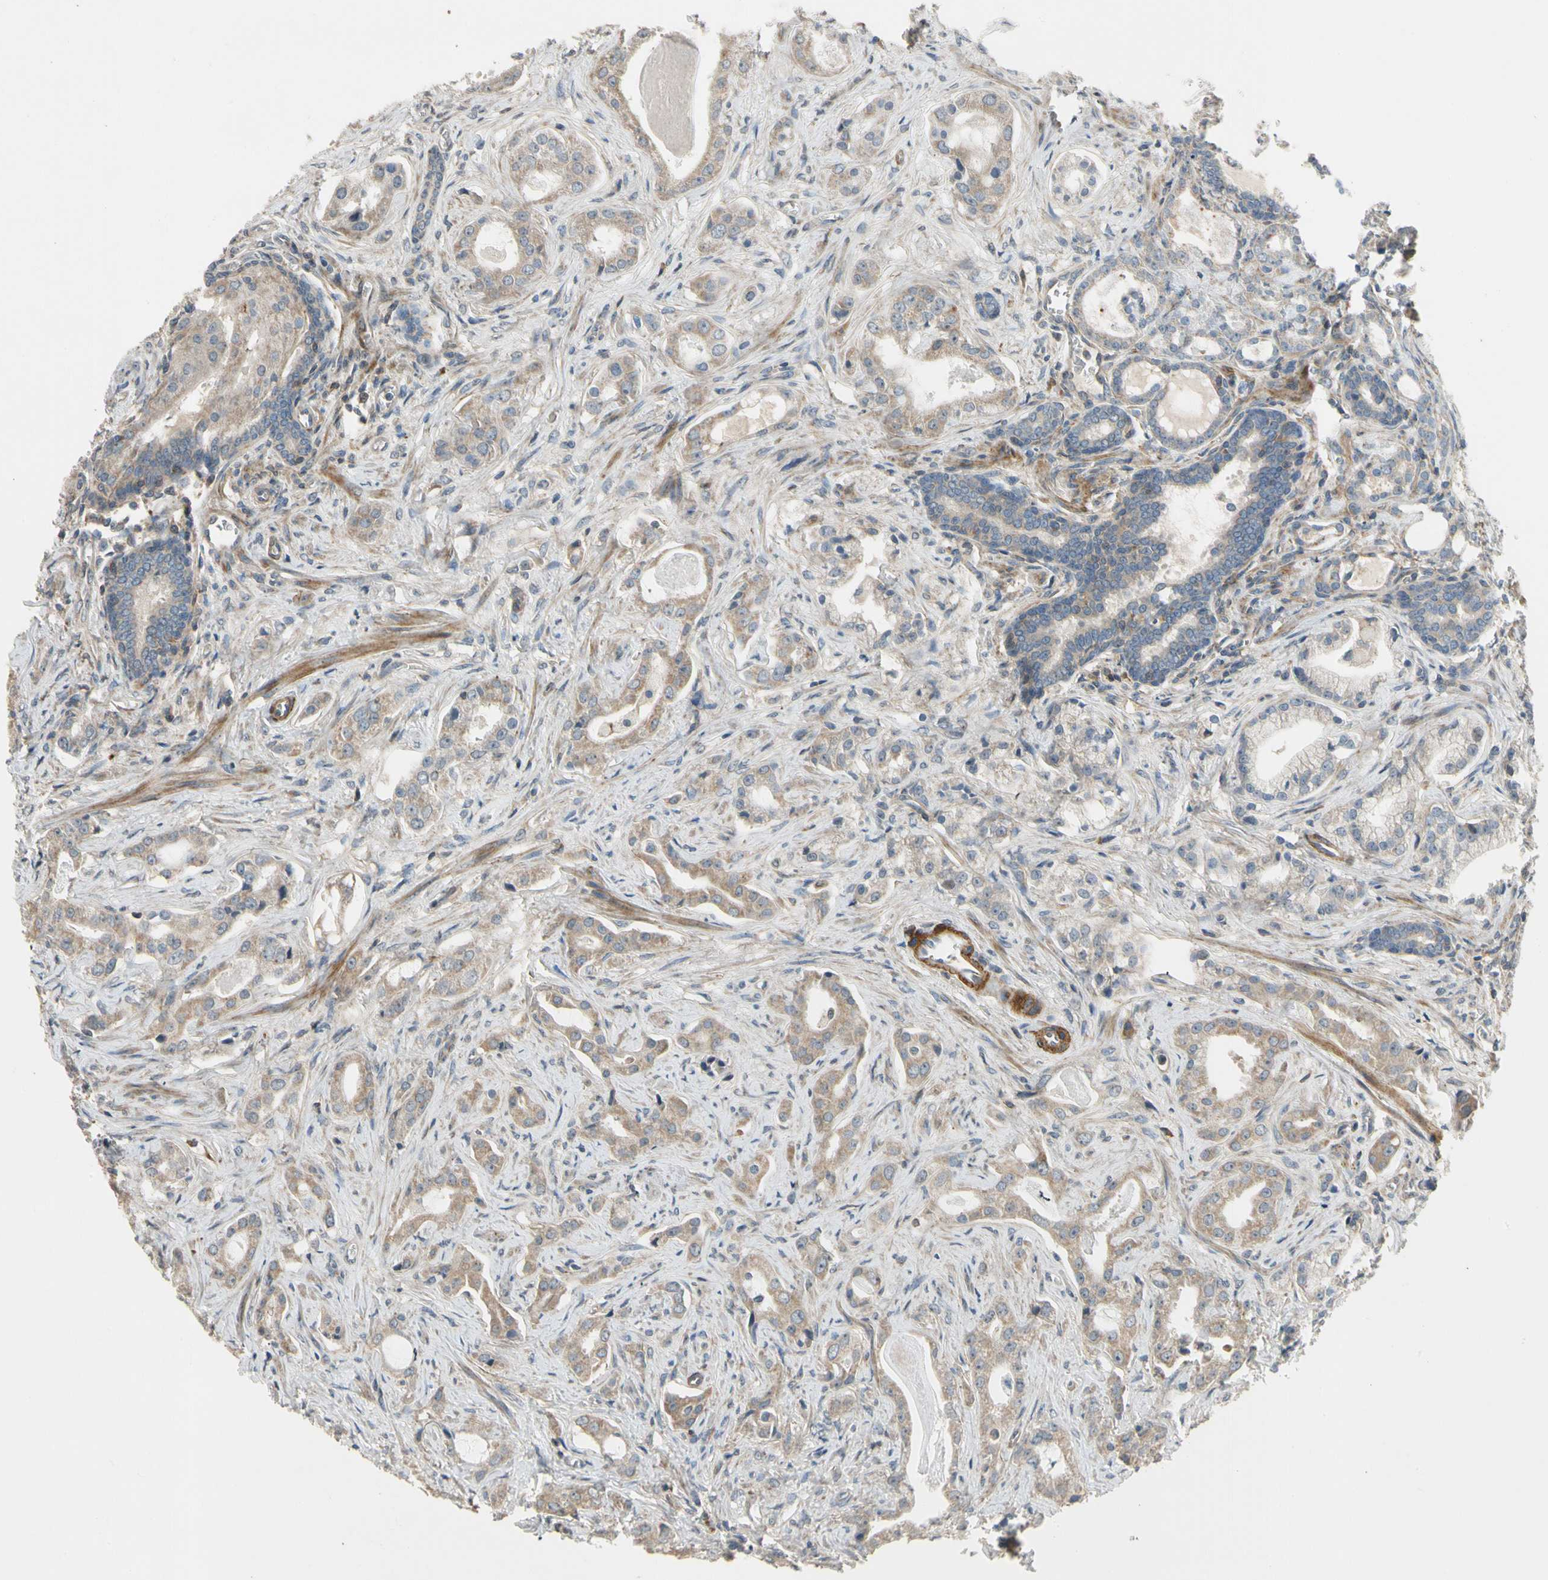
{"staining": {"intensity": "weak", "quantity": ">75%", "location": "cytoplasmic/membranous"}, "tissue": "prostate cancer", "cell_type": "Tumor cells", "image_type": "cancer", "snomed": [{"axis": "morphology", "description": "Adenocarcinoma, Low grade"}, {"axis": "topography", "description": "Prostate"}], "caption": "A brown stain shows weak cytoplasmic/membranous expression of a protein in adenocarcinoma (low-grade) (prostate) tumor cells.", "gene": "MST1R", "patient": {"sex": "male", "age": 59}}